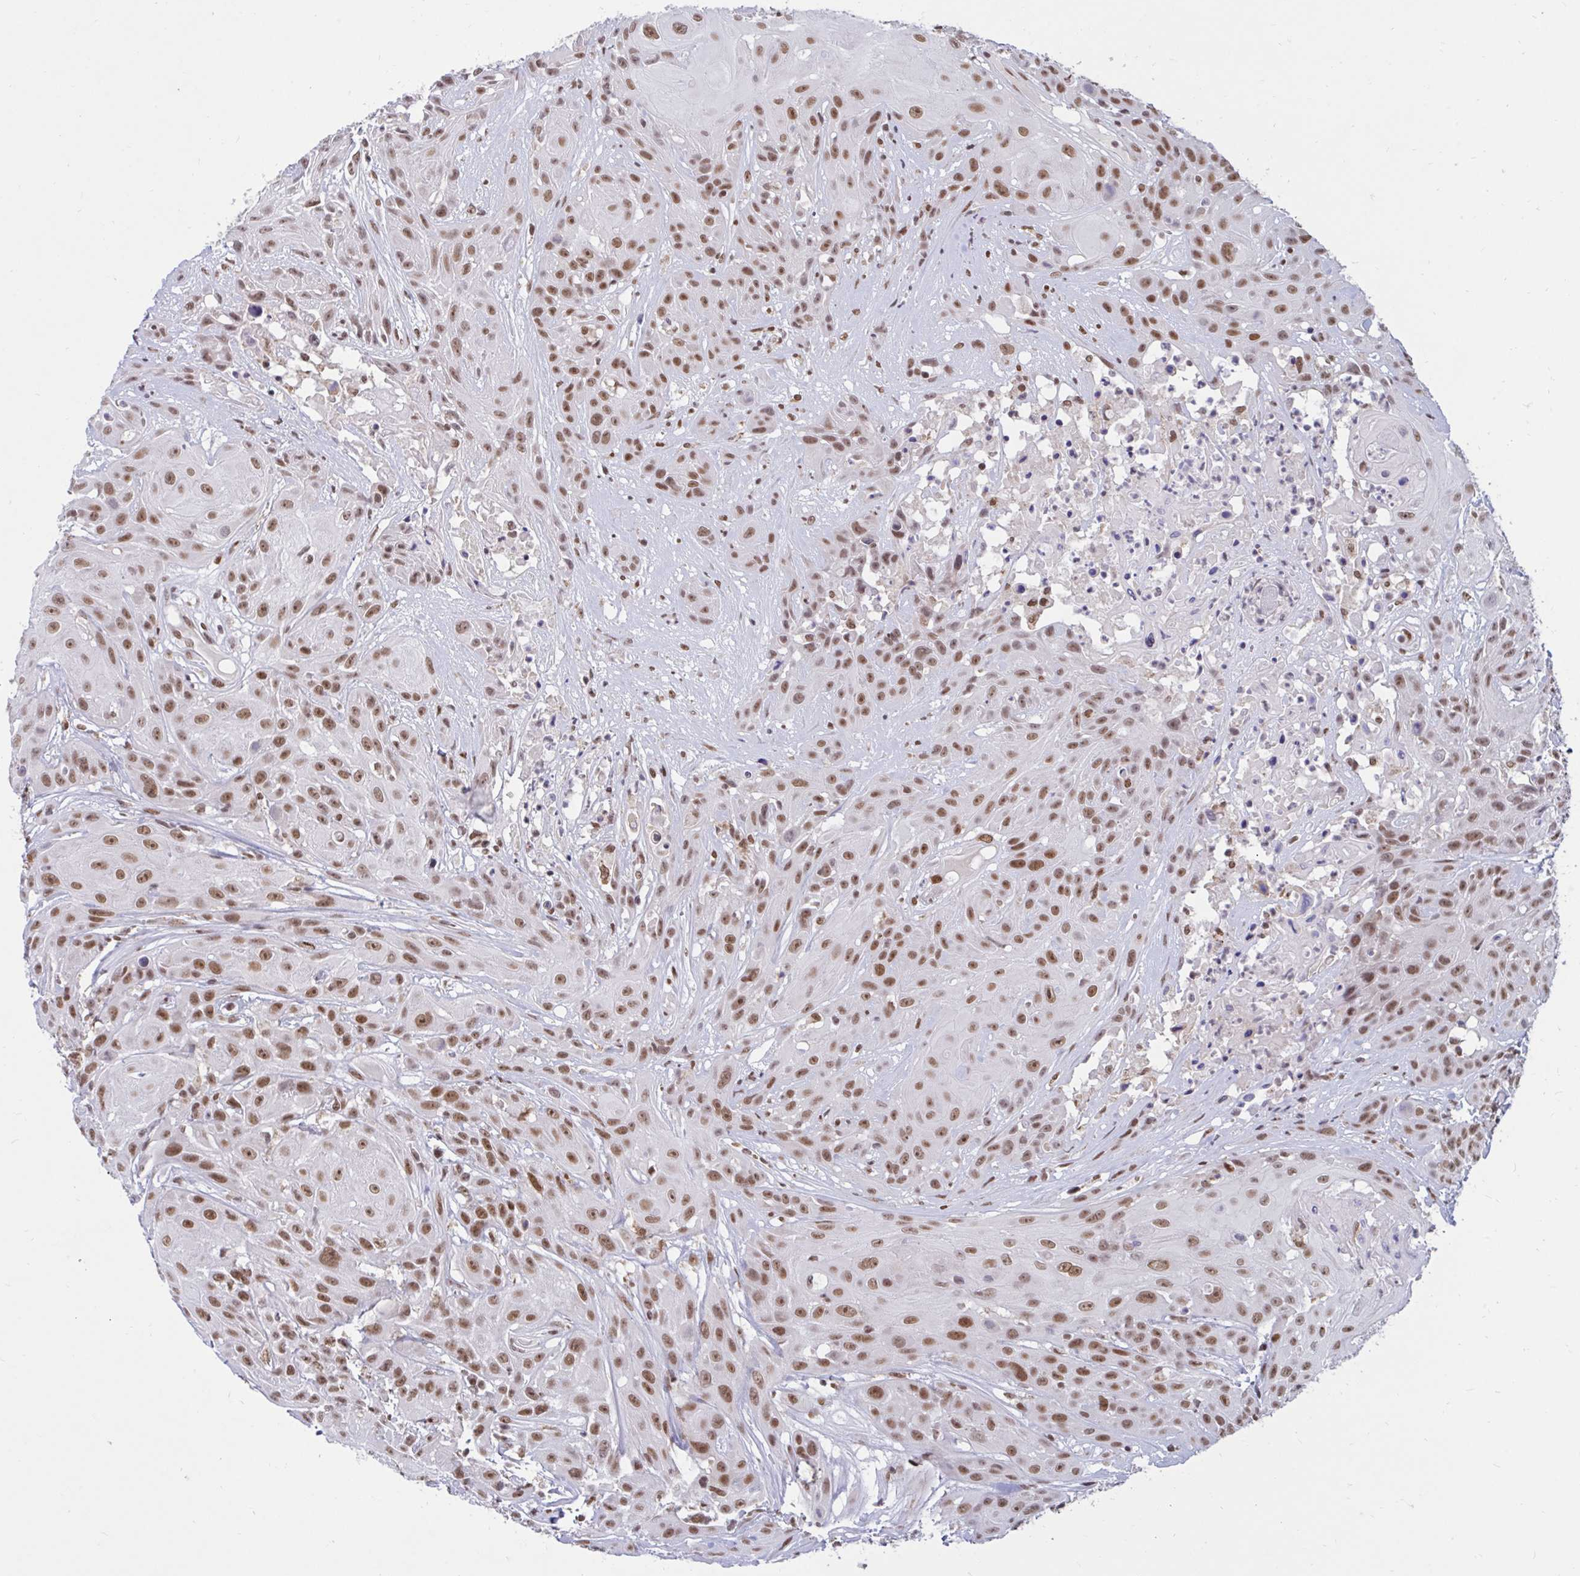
{"staining": {"intensity": "moderate", "quantity": ">75%", "location": "nuclear"}, "tissue": "head and neck cancer", "cell_type": "Tumor cells", "image_type": "cancer", "snomed": [{"axis": "morphology", "description": "Squamous cell carcinoma, NOS"}, {"axis": "topography", "description": "Skin"}, {"axis": "topography", "description": "Head-Neck"}], "caption": "There is medium levels of moderate nuclear expression in tumor cells of head and neck cancer, as demonstrated by immunohistochemical staining (brown color).", "gene": "PHF10", "patient": {"sex": "male", "age": 80}}